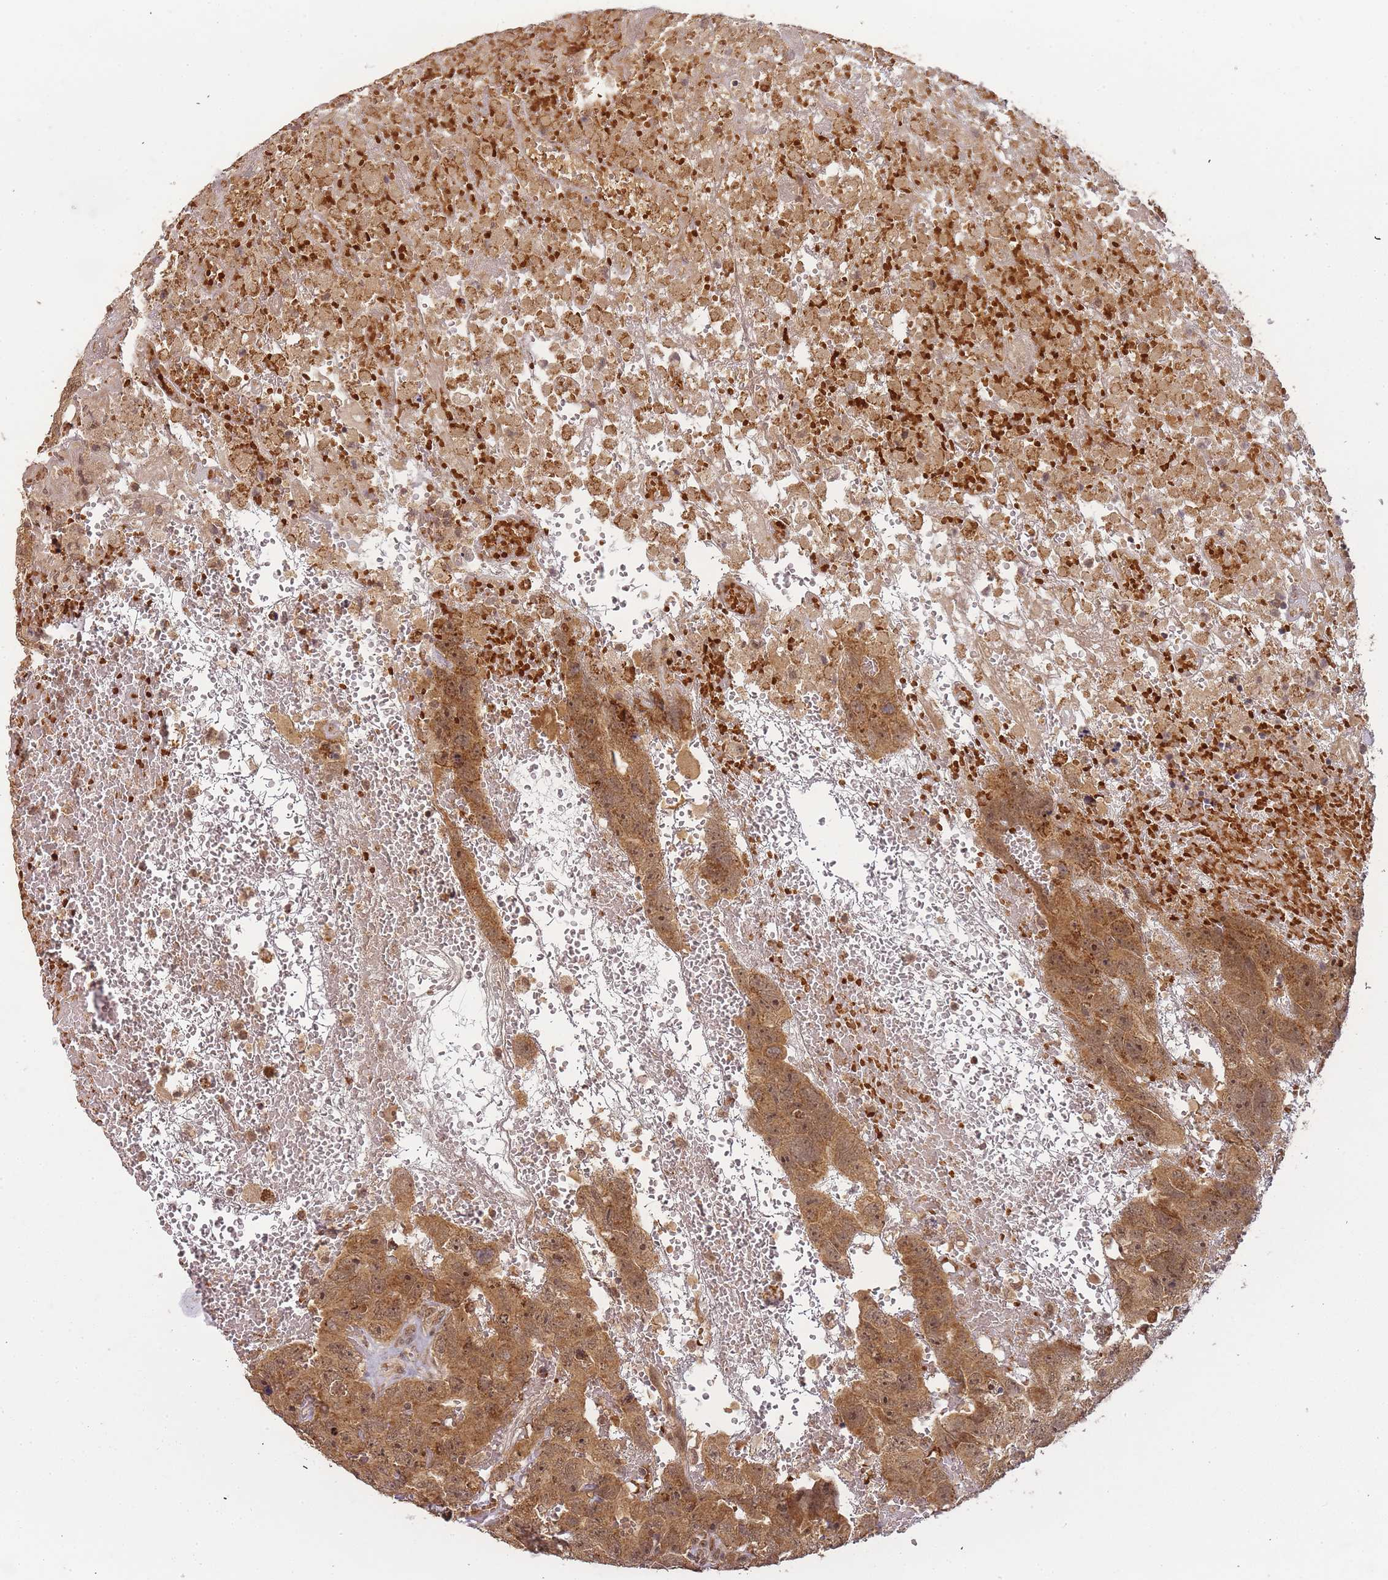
{"staining": {"intensity": "moderate", "quantity": ">75%", "location": "cytoplasmic/membranous,nuclear"}, "tissue": "testis cancer", "cell_type": "Tumor cells", "image_type": "cancer", "snomed": [{"axis": "morphology", "description": "Carcinoma, Embryonal, NOS"}, {"axis": "topography", "description": "Testis"}], "caption": "This photomicrograph shows immunohistochemistry (IHC) staining of testis cancer, with medium moderate cytoplasmic/membranous and nuclear staining in about >75% of tumor cells.", "gene": "ZNF497", "patient": {"sex": "male", "age": 45}}